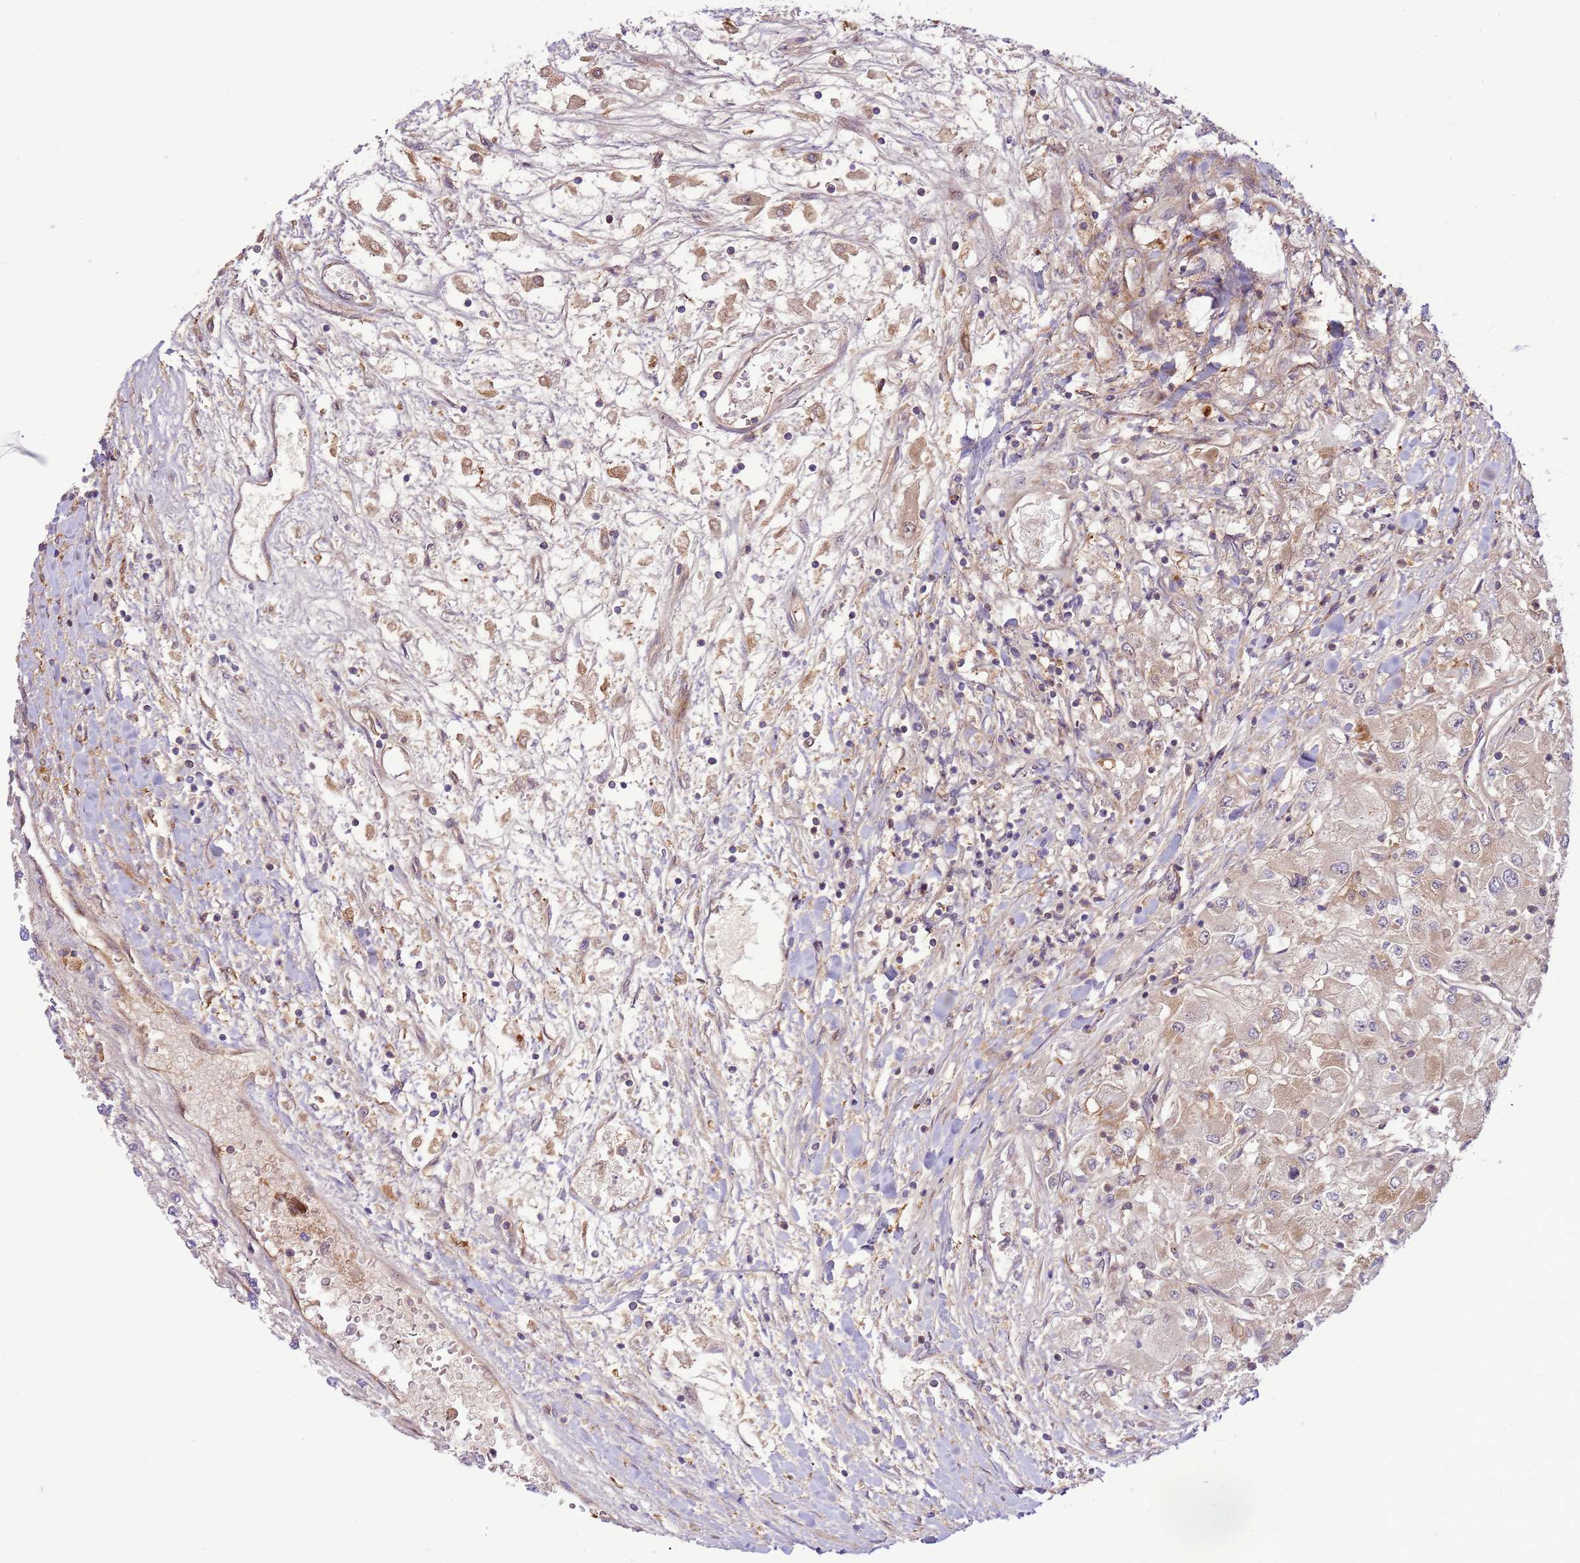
{"staining": {"intensity": "weak", "quantity": "<25%", "location": "cytoplasmic/membranous"}, "tissue": "renal cancer", "cell_type": "Tumor cells", "image_type": "cancer", "snomed": [{"axis": "morphology", "description": "Adenocarcinoma, NOS"}, {"axis": "topography", "description": "Kidney"}], "caption": "Tumor cells show no significant protein staining in renal cancer (adenocarcinoma). (Immunohistochemistry (ihc), brightfield microscopy, high magnification).", "gene": "ZNF624", "patient": {"sex": "male", "age": 80}}